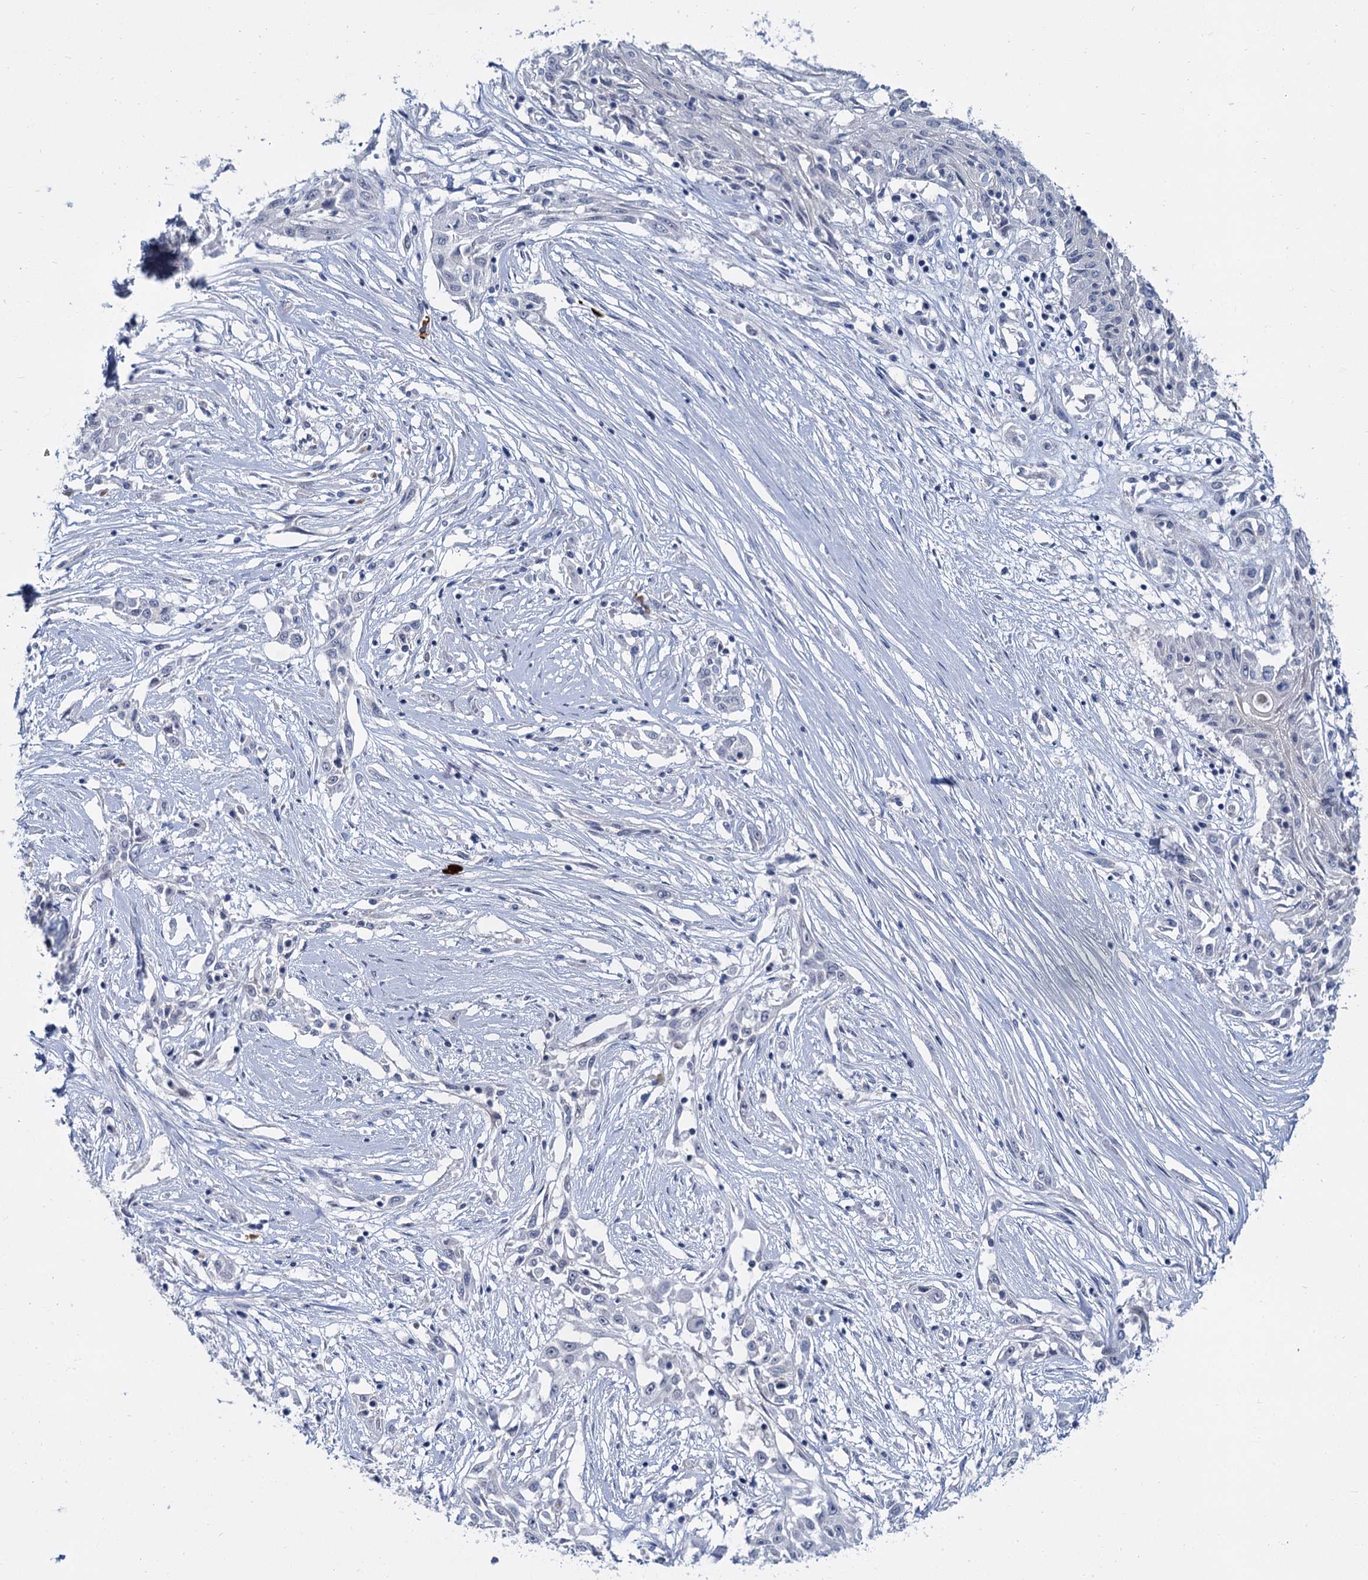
{"staining": {"intensity": "negative", "quantity": "none", "location": "none"}, "tissue": "skin cancer", "cell_type": "Tumor cells", "image_type": "cancer", "snomed": [{"axis": "morphology", "description": "Squamous cell carcinoma, NOS"}, {"axis": "morphology", "description": "Squamous cell carcinoma, metastatic, NOS"}, {"axis": "topography", "description": "Skin"}, {"axis": "topography", "description": "Lymph node"}], "caption": "Tumor cells are negative for protein expression in human skin squamous cell carcinoma. The staining was performed using DAB (3,3'-diaminobenzidine) to visualize the protein expression in brown, while the nuclei were stained in blue with hematoxylin (Magnification: 20x).", "gene": "ACRBP", "patient": {"sex": "male", "age": 75}}